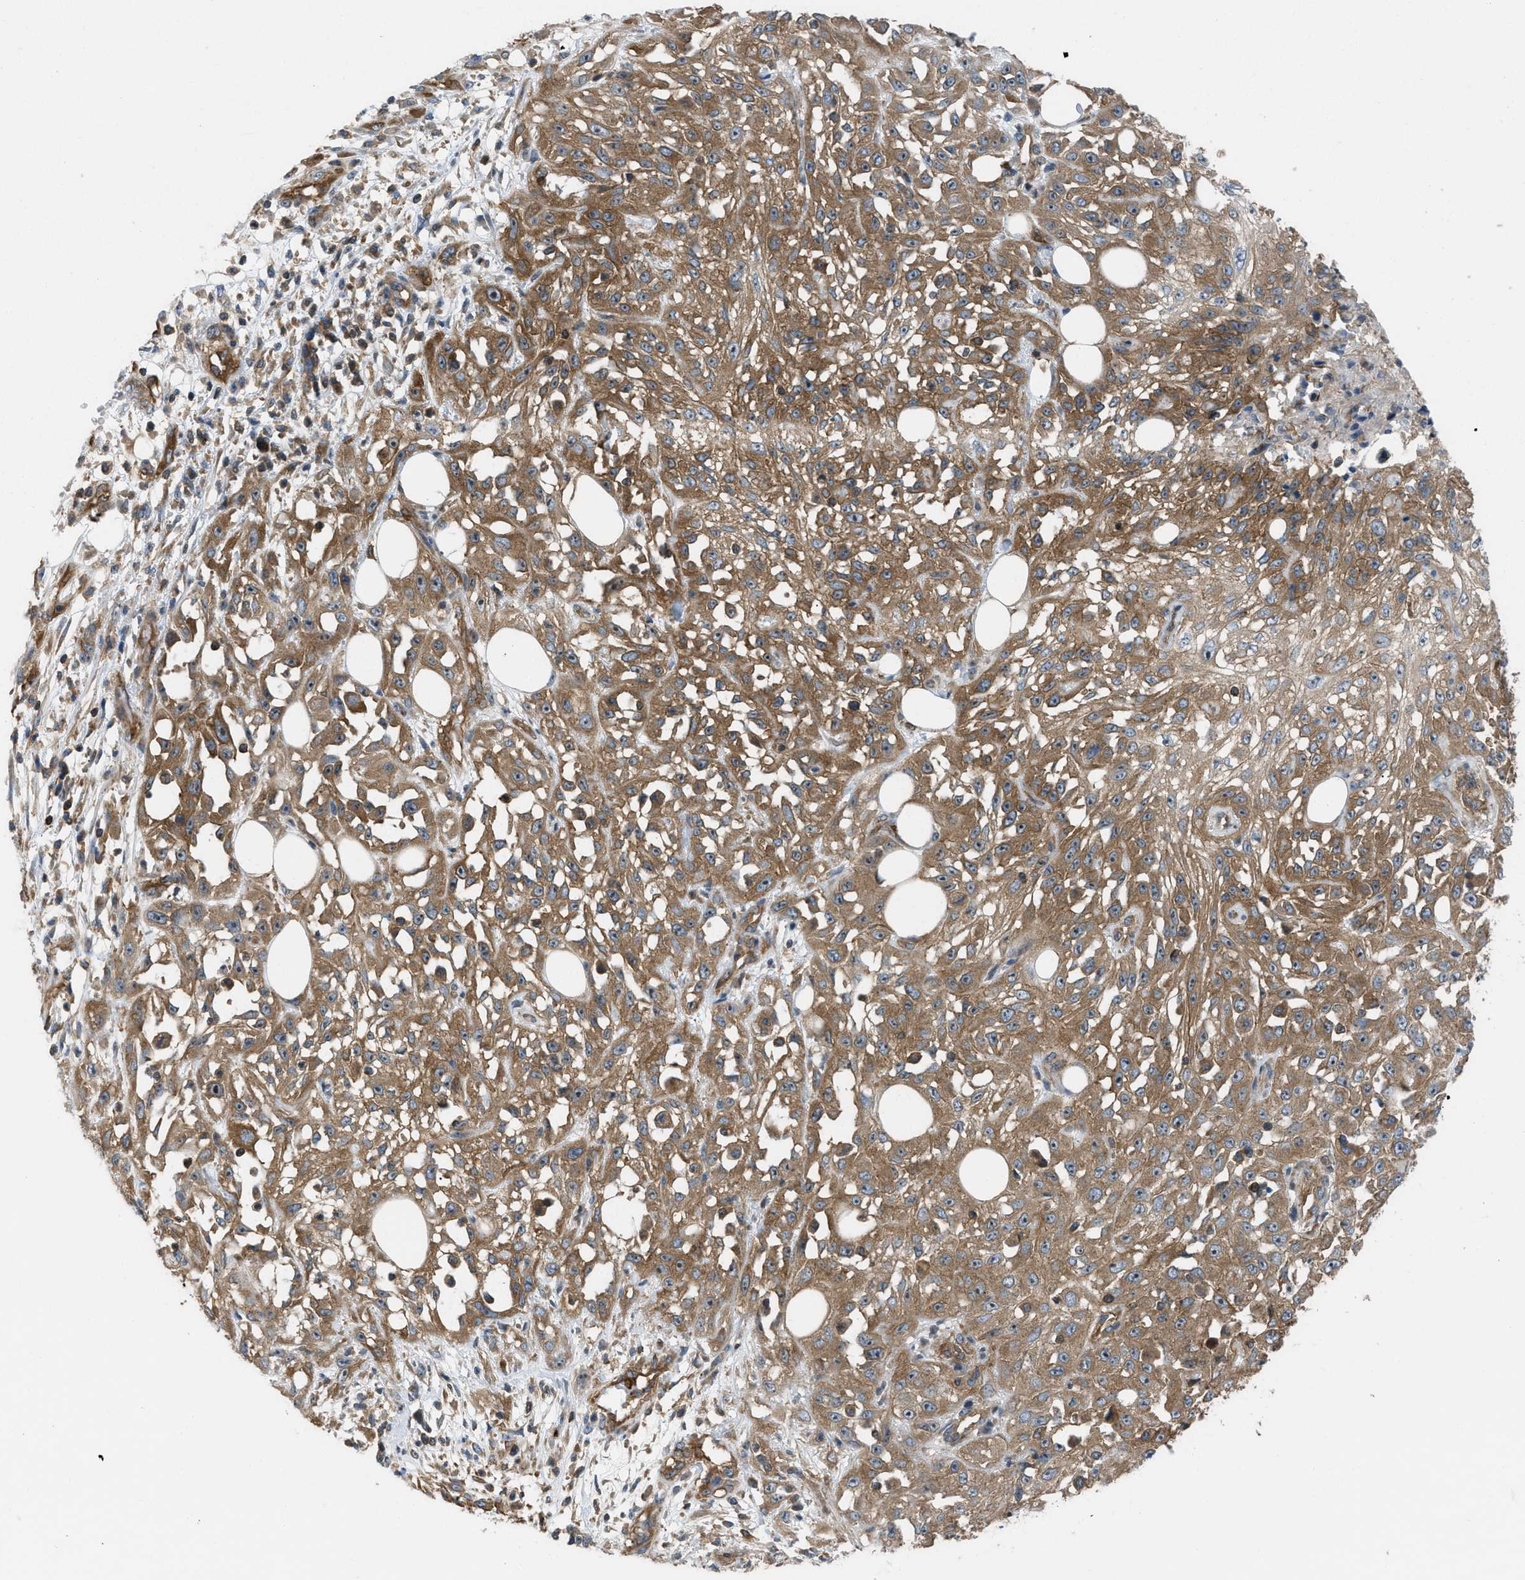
{"staining": {"intensity": "moderate", "quantity": ">75%", "location": "cytoplasmic/membranous"}, "tissue": "skin cancer", "cell_type": "Tumor cells", "image_type": "cancer", "snomed": [{"axis": "morphology", "description": "Squamous cell carcinoma, NOS"}, {"axis": "morphology", "description": "Squamous cell carcinoma, metastatic, NOS"}, {"axis": "topography", "description": "Skin"}, {"axis": "topography", "description": "Lymph node"}], "caption": "Protein staining by immunohistochemistry shows moderate cytoplasmic/membranous positivity in approximately >75% of tumor cells in skin squamous cell carcinoma. Immunohistochemistry (ihc) stains the protein of interest in brown and the nuclei are stained blue.", "gene": "ATP2A3", "patient": {"sex": "male", "age": 75}}